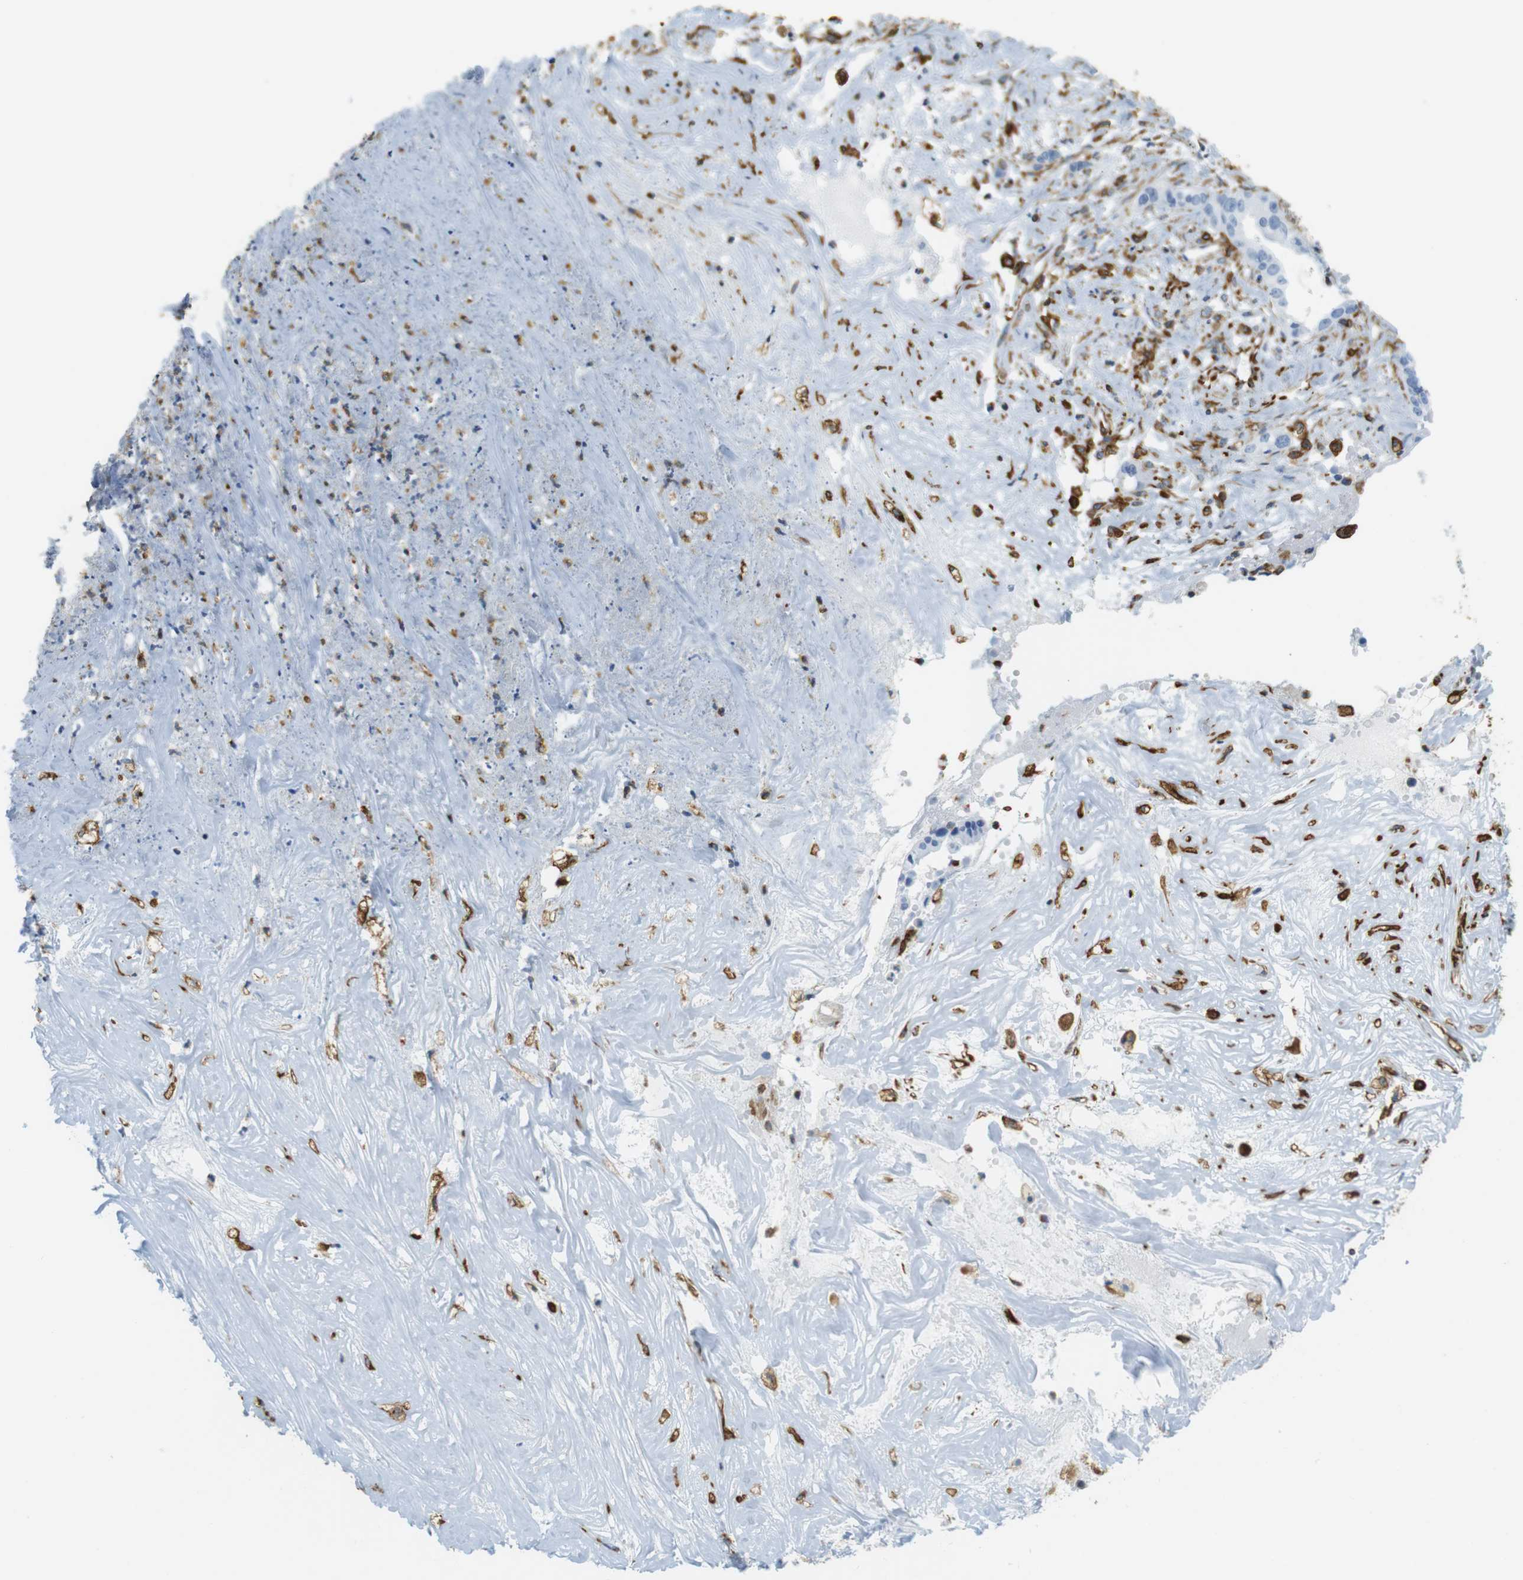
{"staining": {"intensity": "negative", "quantity": "none", "location": "none"}, "tissue": "liver cancer", "cell_type": "Tumor cells", "image_type": "cancer", "snomed": [{"axis": "morphology", "description": "Cholangiocarcinoma"}, {"axis": "topography", "description": "Liver"}], "caption": "IHC image of neoplastic tissue: human liver cancer stained with DAB shows no significant protein staining in tumor cells.", "gene": "MS4A10", "patient": {"sex": "female", "age": 61}}